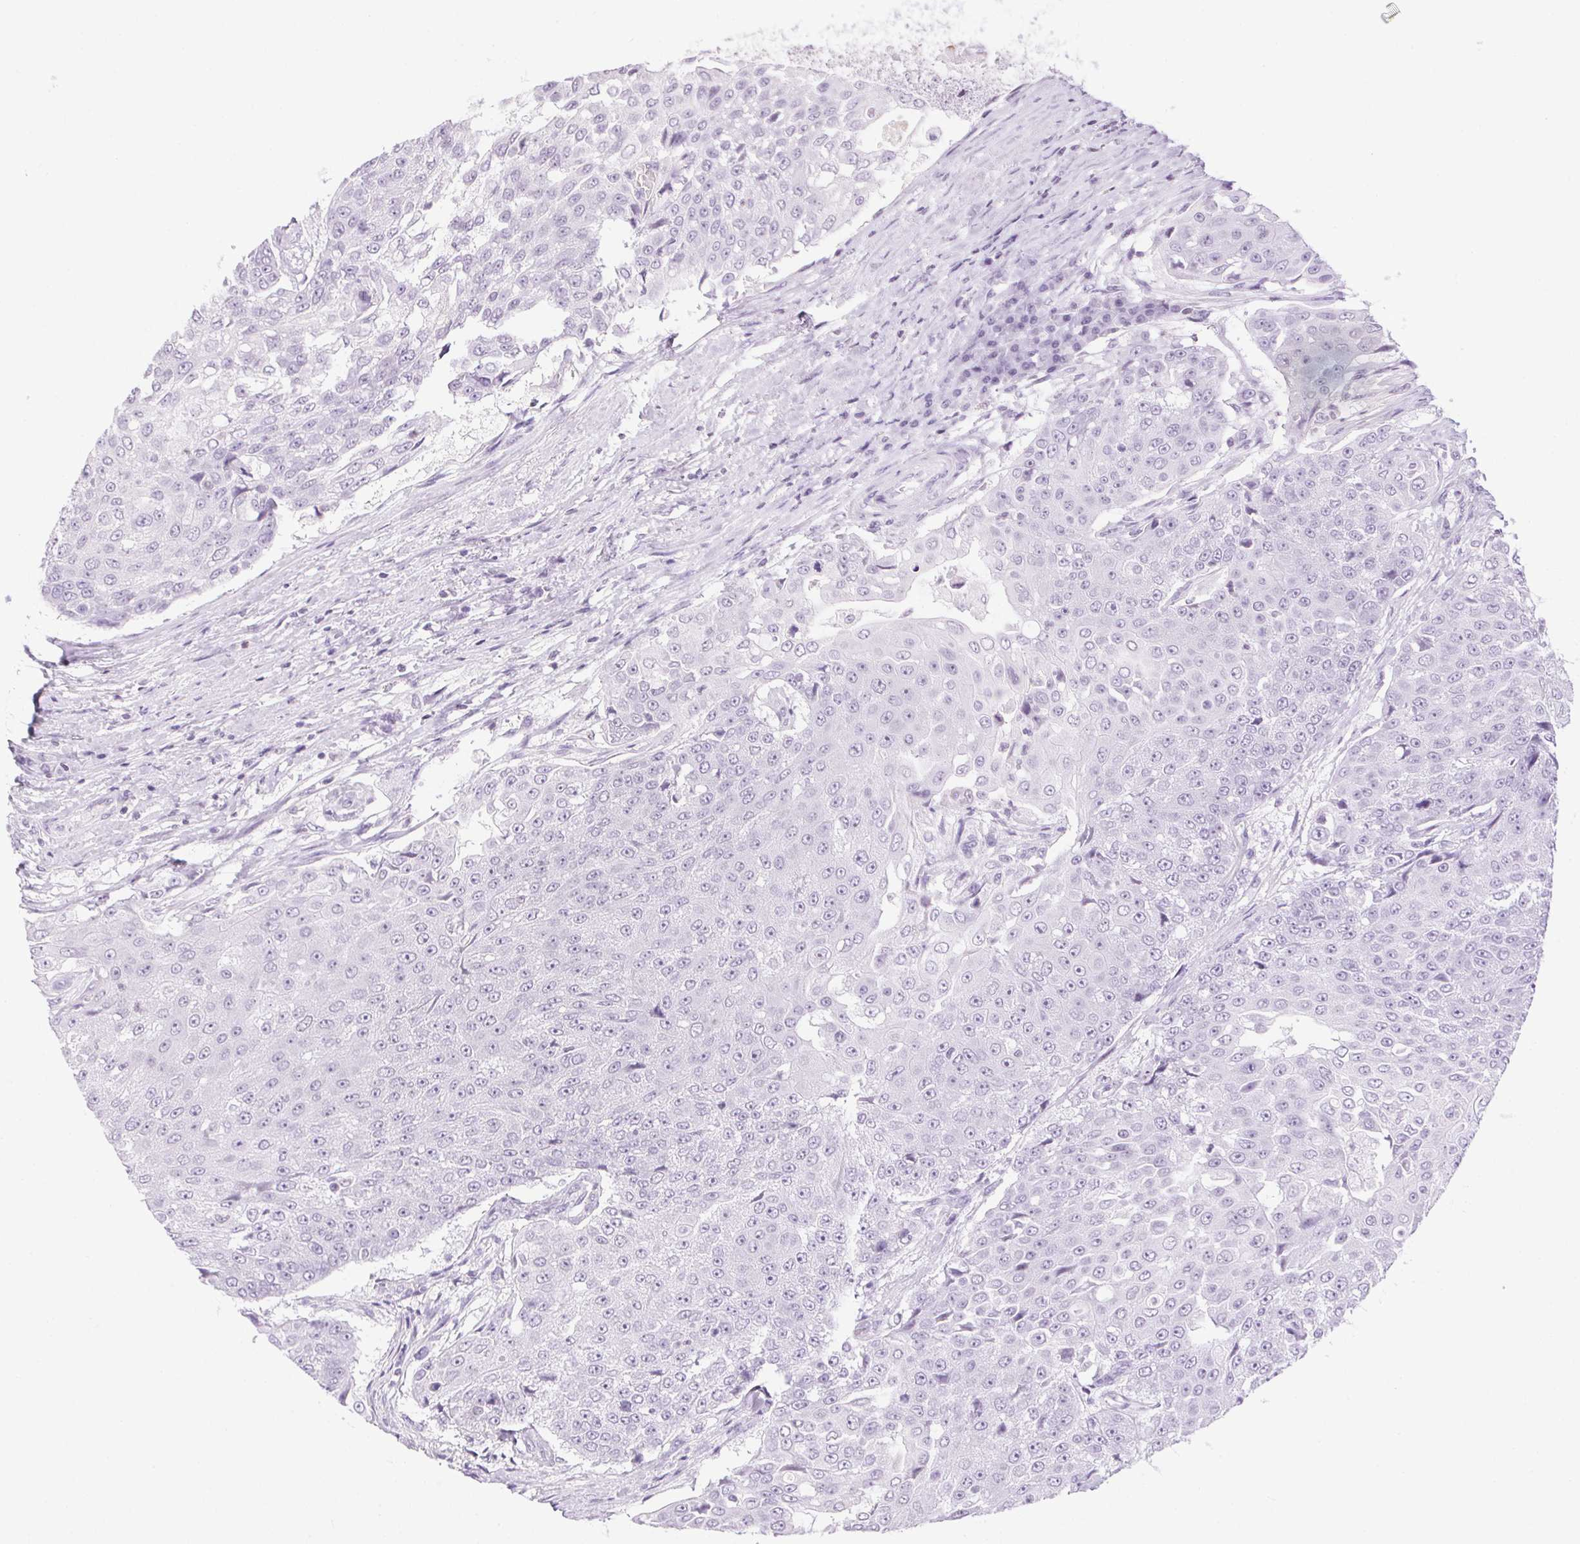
{"staining": {"intensity": "negative", "quantity": "none", "location": "none"}, "tissue": "urothelial cancer", "cell_type": "Tumor cells", "image_type": "cancer", "snomed": [{"axis": "morphology", "description": "Urothelial carcinoma, High grade"}, {"axis": "topography", "description": "Urinary bladder"}], "caption": "A high-resolution image shows IHC staining of urothelial cancer, which exhibits no significant positivity in tumor cells.", "gene": "PRL", "patient": {"sex": "female", "age": 63}}